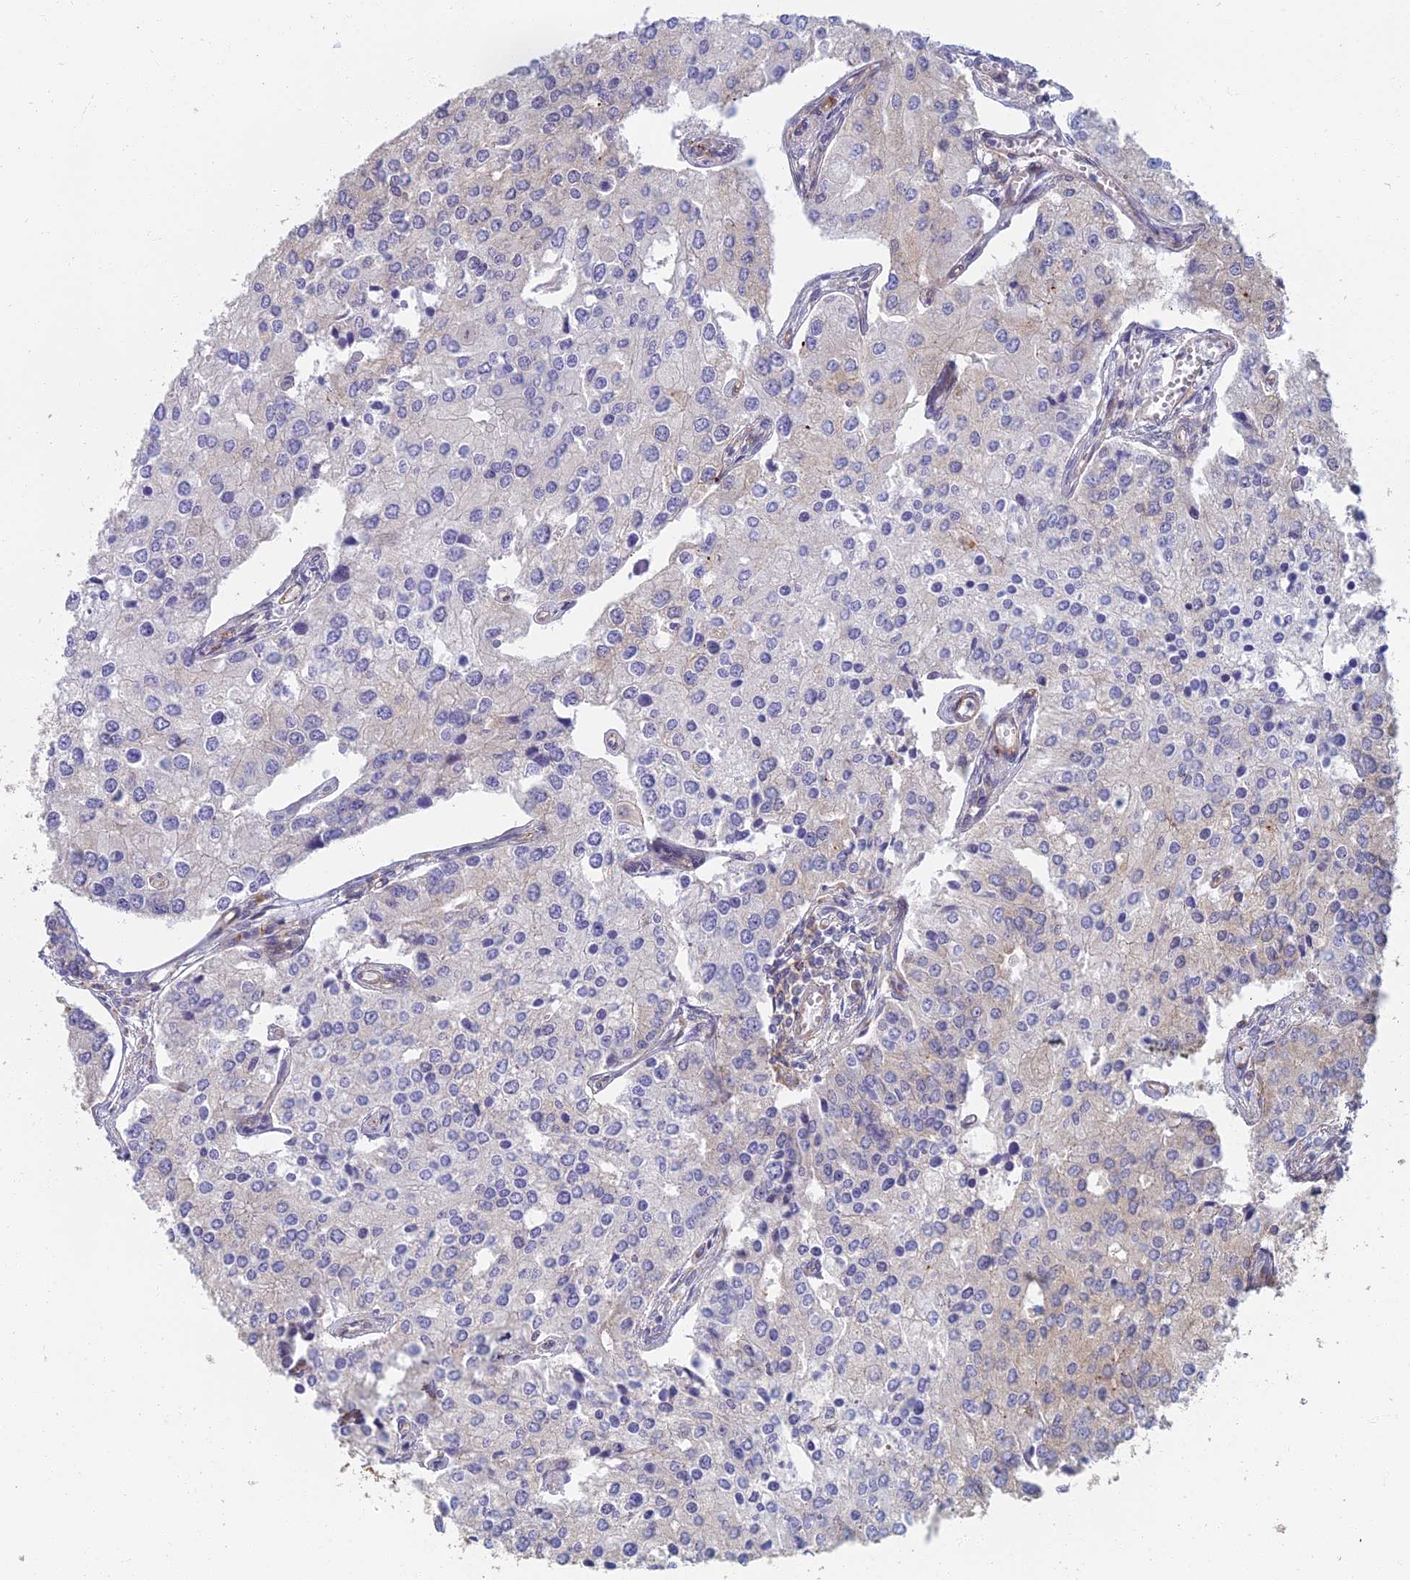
{"staining": {"intensity": "moderate", "quantity": "25%-75%", "location": "cytoplasmic/membranous"}, "tissue": "prostate cancer", "cell_type": "Tumor cells", "image_type": "cancer", "snomed": [{"axis": "morphology", "description": "Adenocarcinoma, High grade"}, {"axis": "topography", "description": "Prostate"}], "caption": "Prostate cancer stained for a protein (brown) displays moderate cytoplasmic/membranous positive staining in approximately 25%-75% of tumor cells.", "gene": "RBSN", "patient": {"sex": "male", "age": 62}}